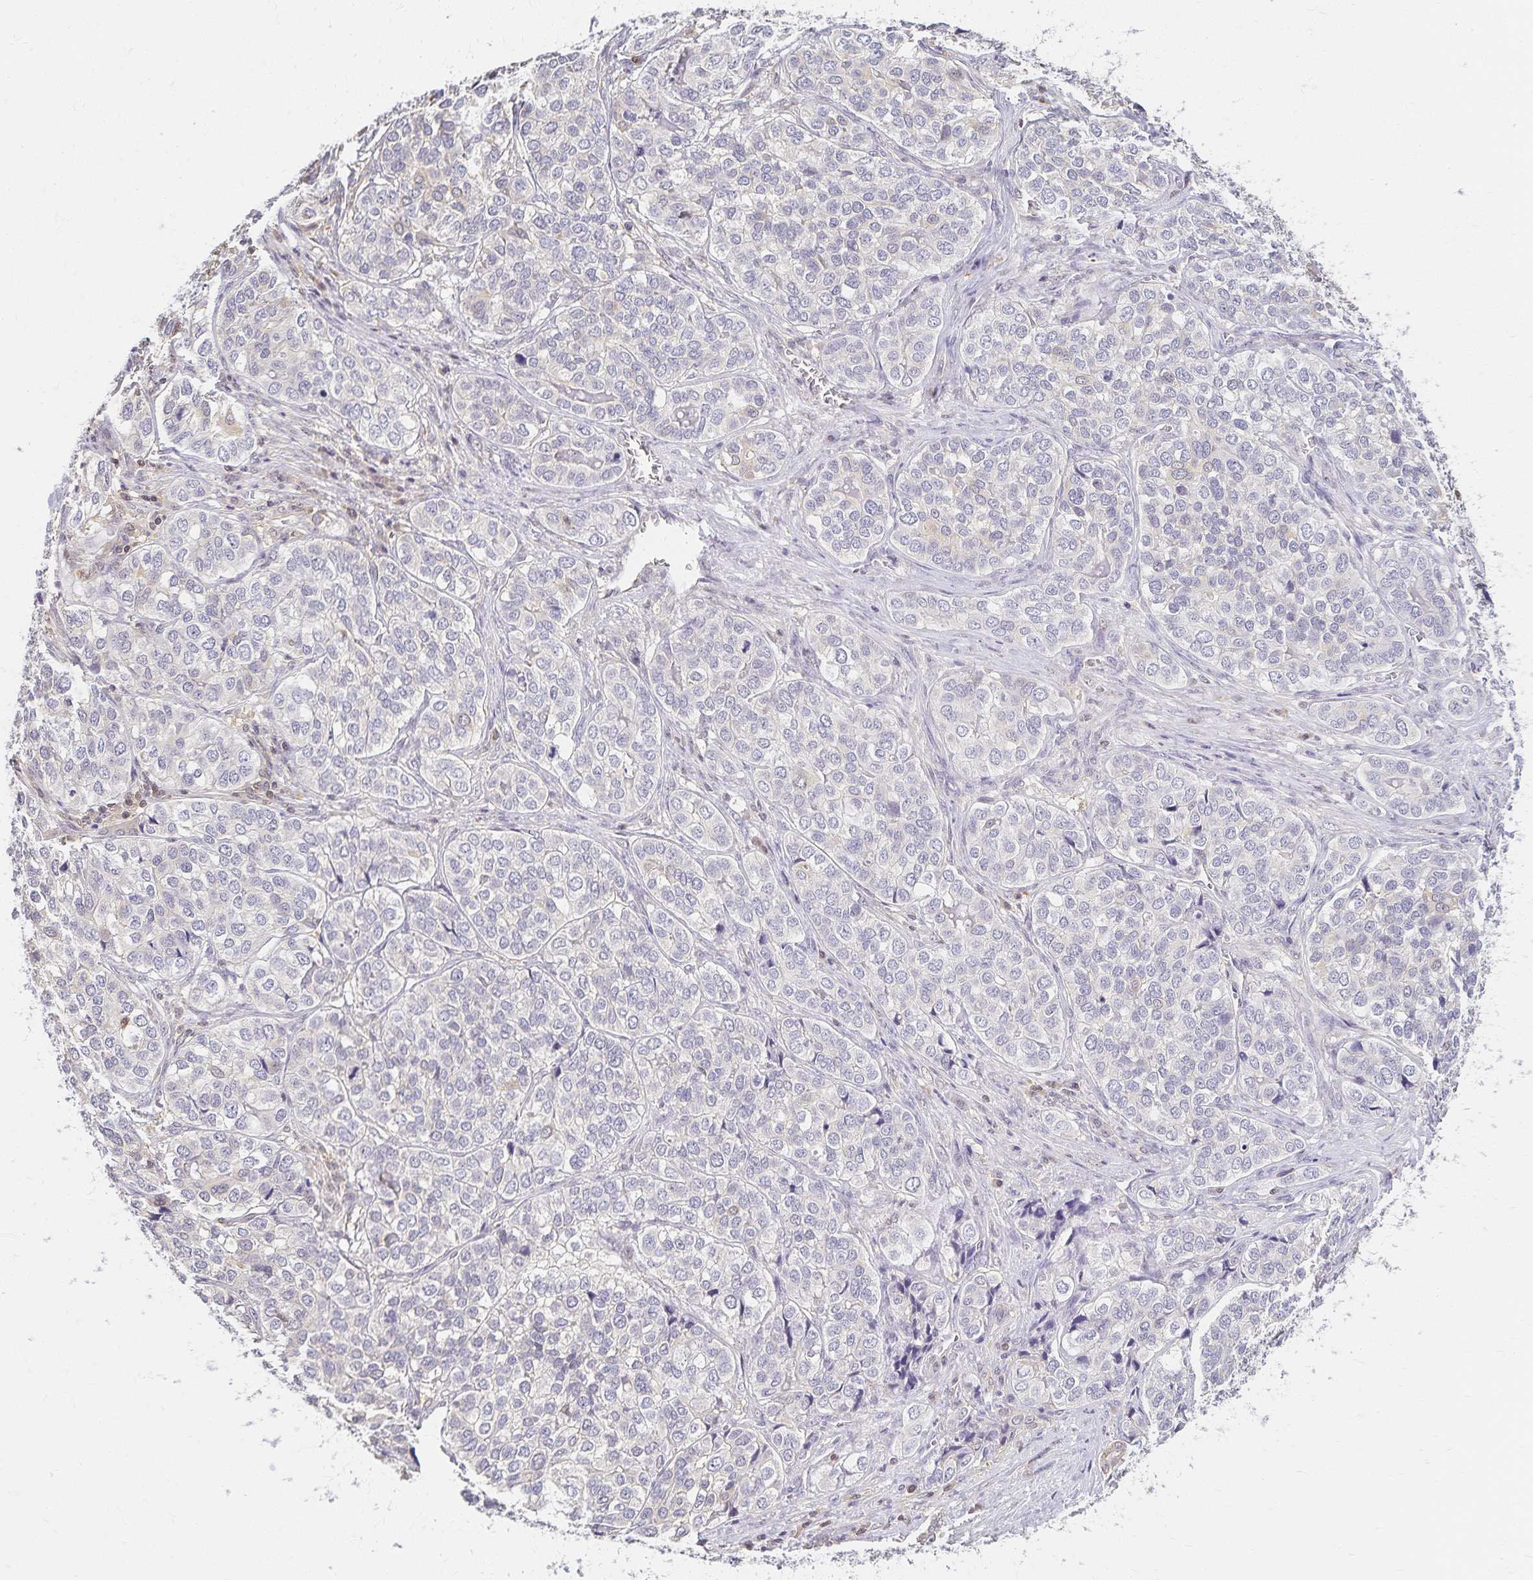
{"staining": {"intensity": "negative", "quantity": "none", "location": "none"}, "tissue": "liver cancer", "cell_type": "Tumor cells", "image_type": "cancer", "snomed": [{"axis": "morphology", "description": "Cholangiocarcinoma"}, {"axis": "topography", "description": "Liver"}], "caption": "Image shows no significant protein expression in tumor cells of liver cancer.", "gene": "AZGP1", "patient": {"sex": "male", "age": 56}}